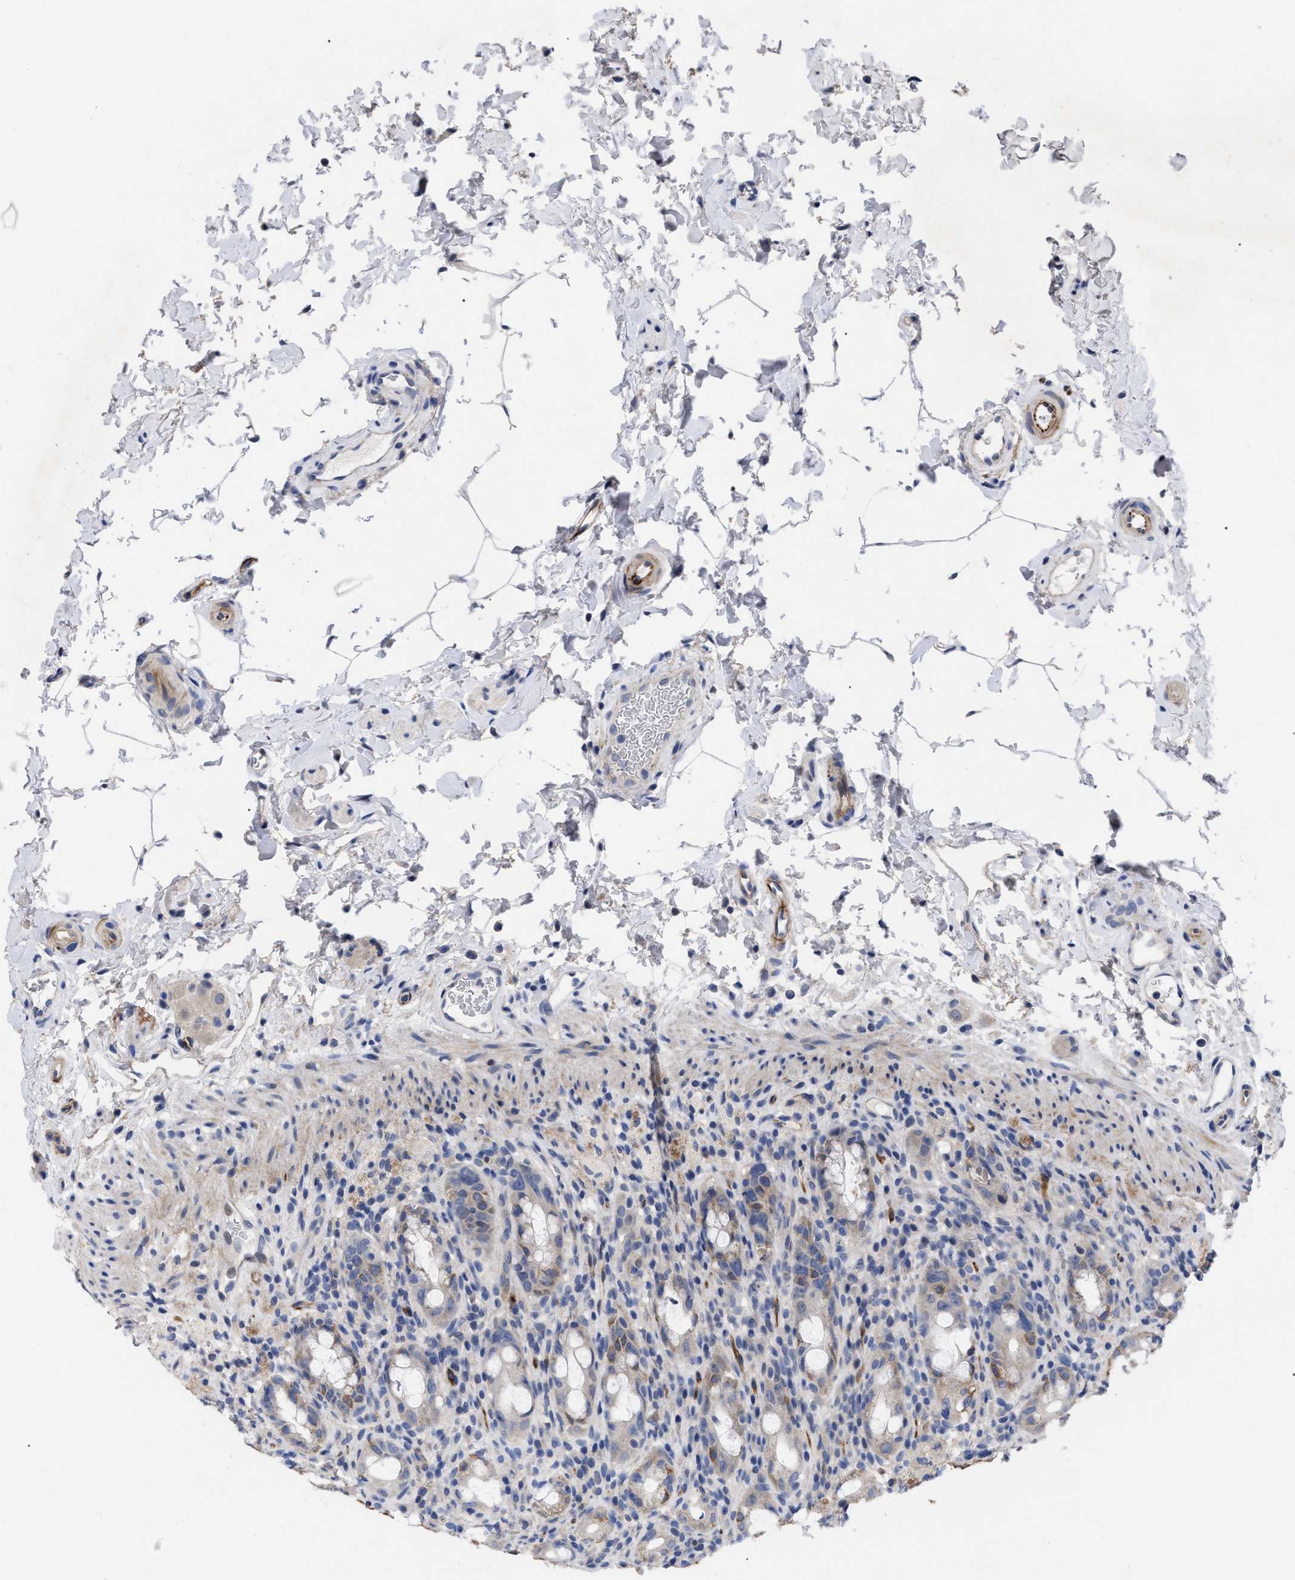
{"staining": {"intensity": "weak", "quantity": "<25%", "location": "cytoplasmic/membranous"}, "tissue": "rectum", "cell_type": "Glandular cells", "image_type": "normal", "snomed": [{"axis": "morphology", "description": "Normal tissue, NOS"}, {"axis": "topography", "description": "Rectum"}], "caption": "IHC photomicrograph of normal rectum stained for a protein (brown), which reveals no staining in glandular cells. (IHC, brightfield microscopy, high magnification).", "gene": "CCN5", "patient": {"sex": "male", "age": 44}}